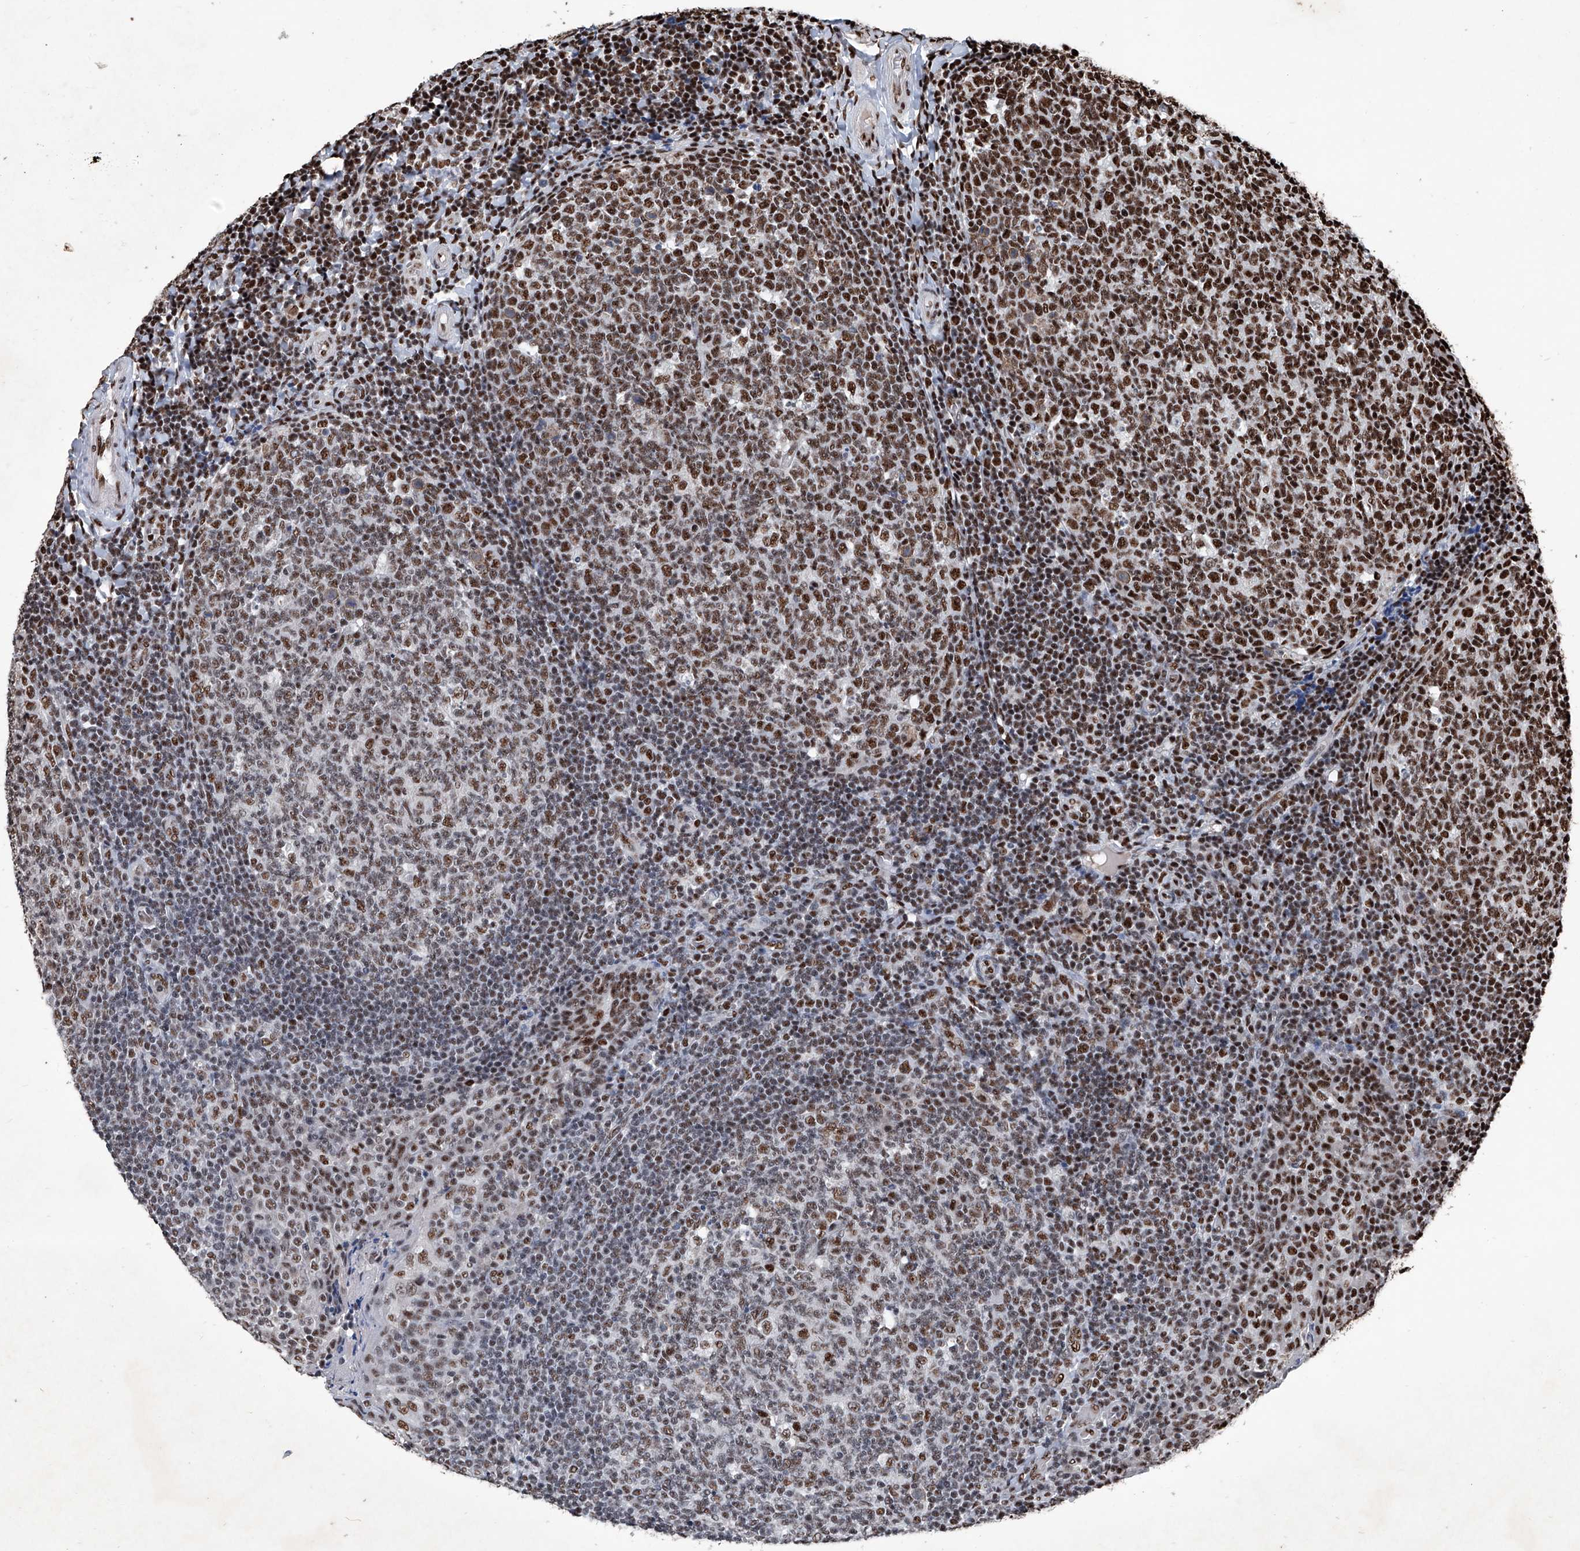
{"staining": {"intensity": "strong", "quantity": "25%-75%", "location": "nuclear"}, "tissue": "tonsil", "cell_type": "Germinal center cells", "image_type": "normal", "snomed": [{"axis": "morphology", "description": "Normal tissue, NOS"}, {"axis": "topography", "description": "Tonsil"}], "caption": "Strong nuclear protein staining is appreciated in approximately 25%-75% of germinal center cells in tonsil.", "gene": "DDX39B", "patient": {"sex": "female", "age": 19}}